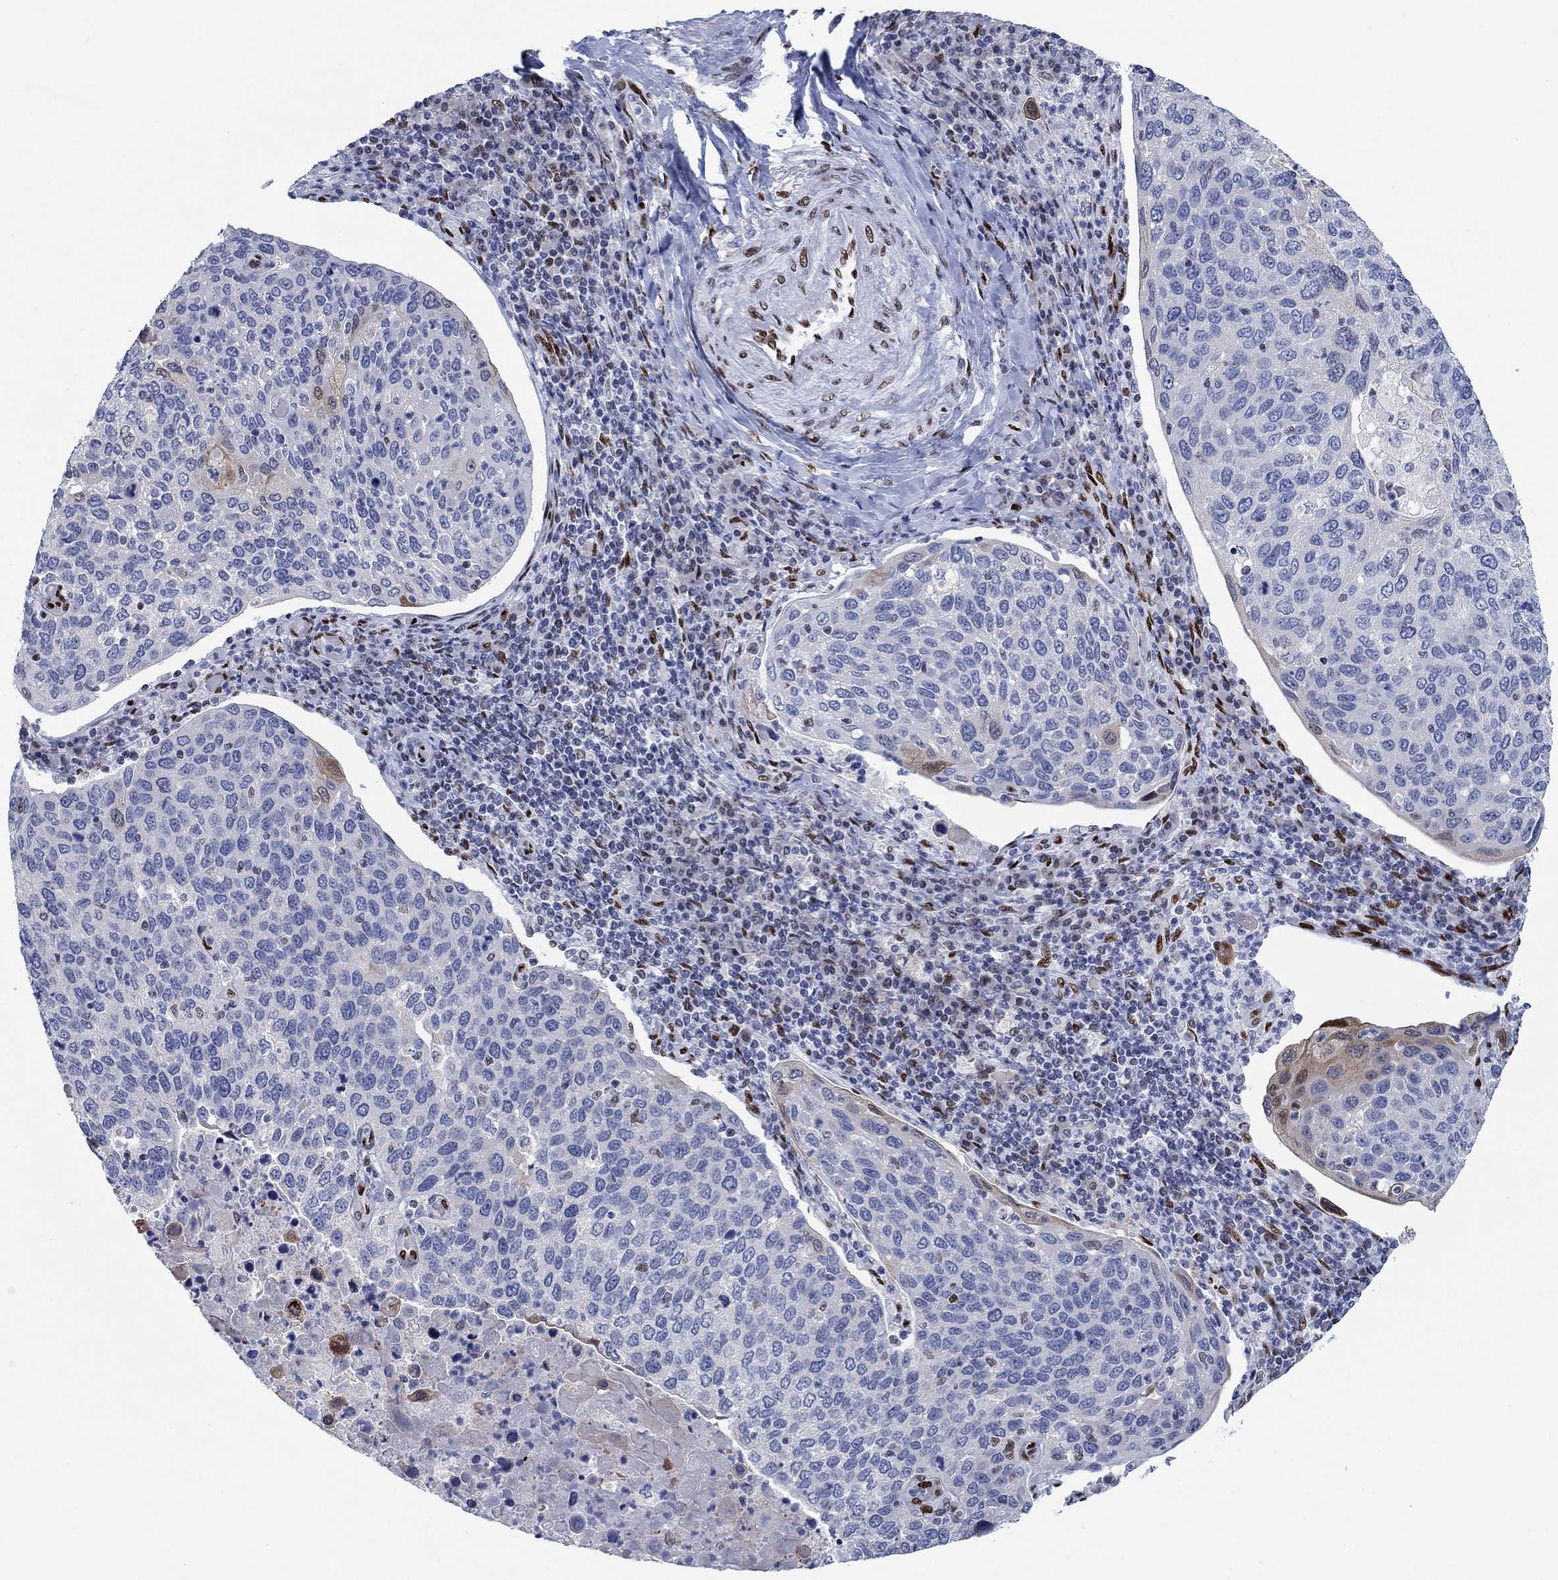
{"staining": {"intensity": "negative", "quantity": "none", "location": "none"}, "tissue": "cervical cancer", "cell_type": "Tumor cells", "image_type": "cancer", "snomed": [{"axis": "morphology", "description": "Squamous cell carcinoma, NOS"}, {"axis": "topography", "description": "Cervix"}], "caption": "This is an IHC image of human cervical cancer (squamous cell carcinoma). There is no expression in tumor cells.", "gene": "ZEB1", "patient": {"sex": "female", "age": 54}}